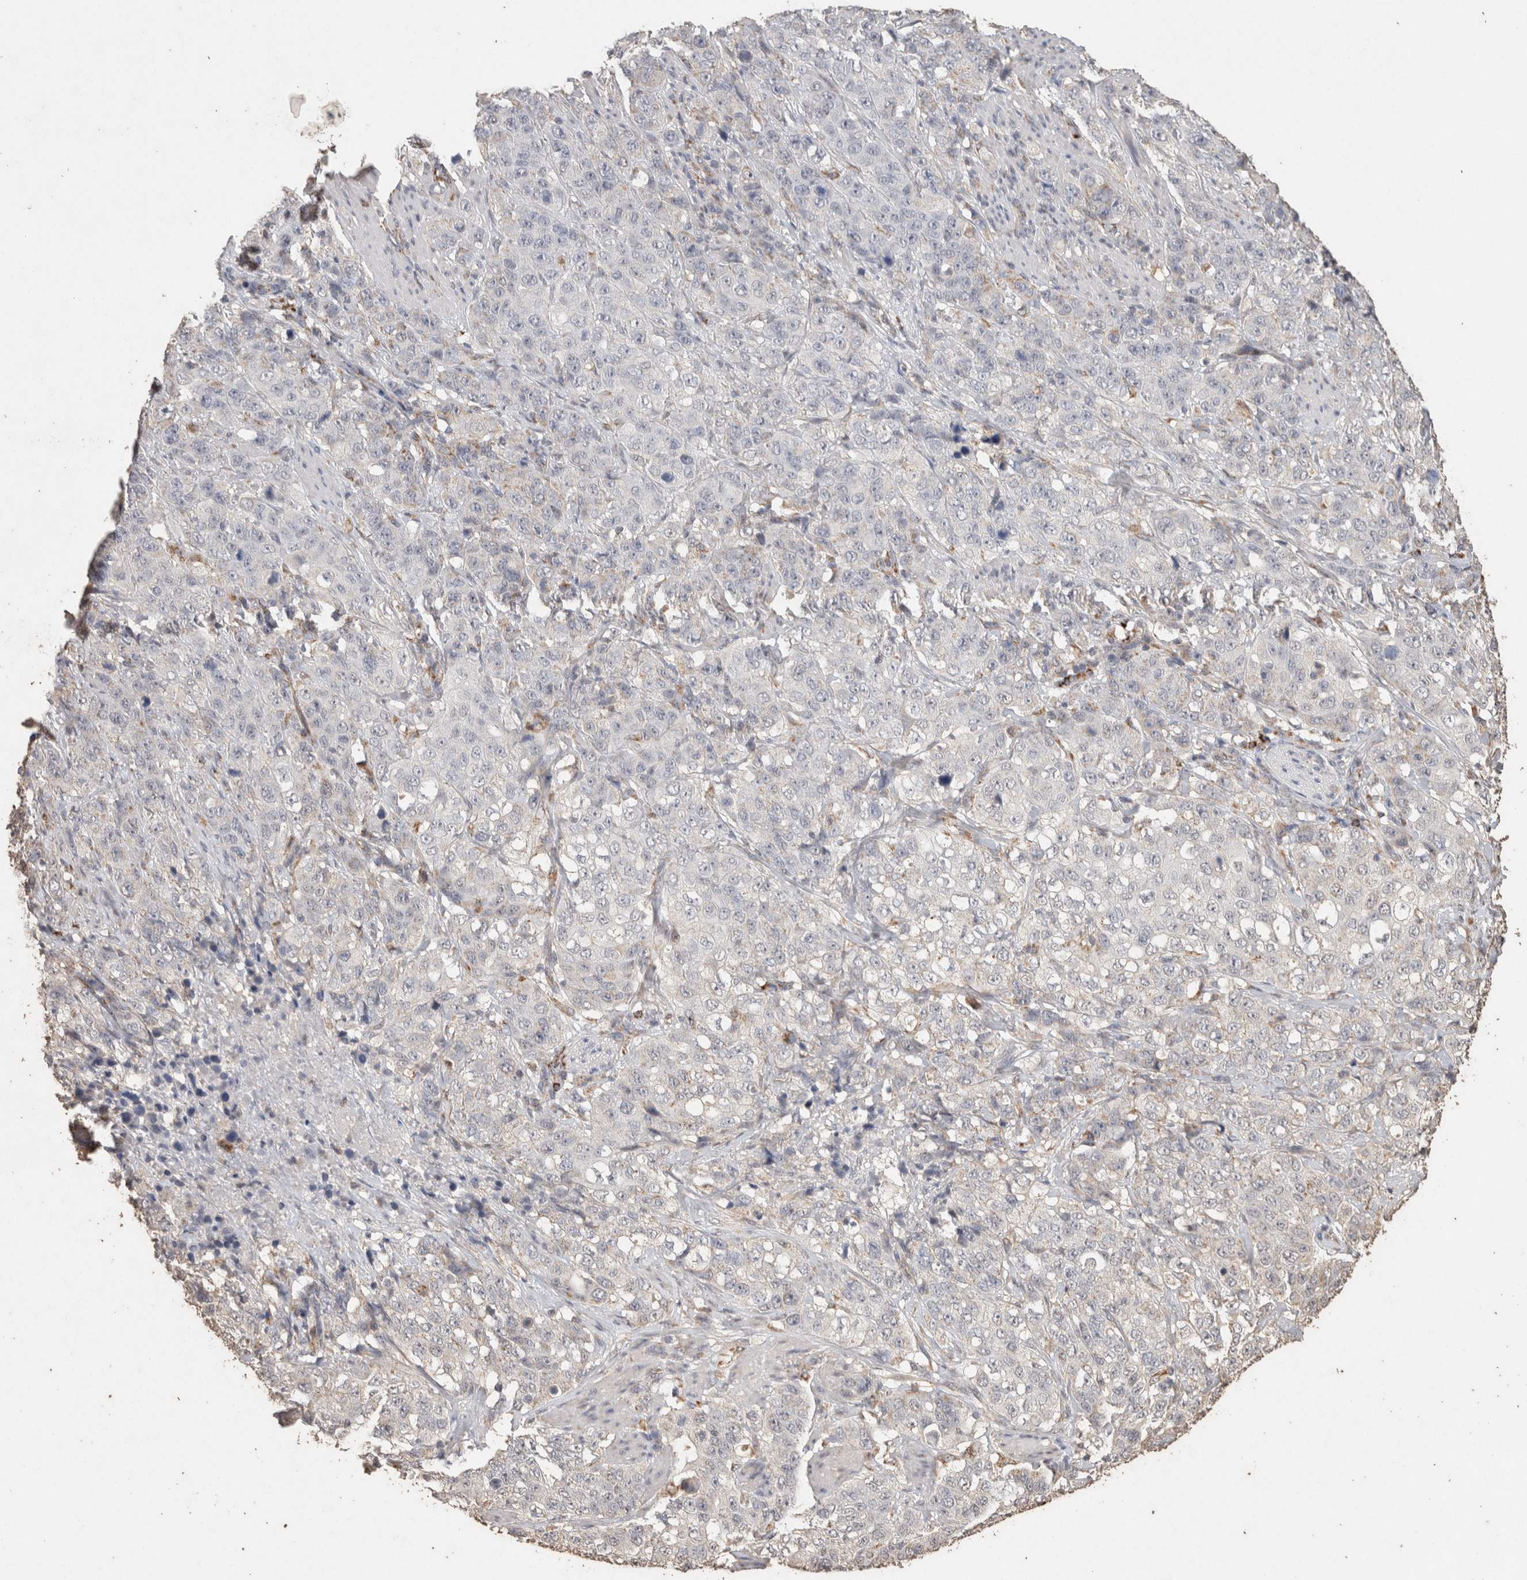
{"staining": {"intensity": "negative", "quantity": "none", "location": "none"}, "tissue": "stomach cancer", "cell_type": "Tumor cells", "image_type": "cancer", "snomed": [{"axis": "morphology", "description": "Adenocarcinoma, NOS"}, {"axis": "topography", "description": "Stomach"}], "caption": "There is no significant positivity in tumor cells of stomach adenocarcinoma.", "gene": "ACADM", "patient": {"sex": "male", "age": 48}}